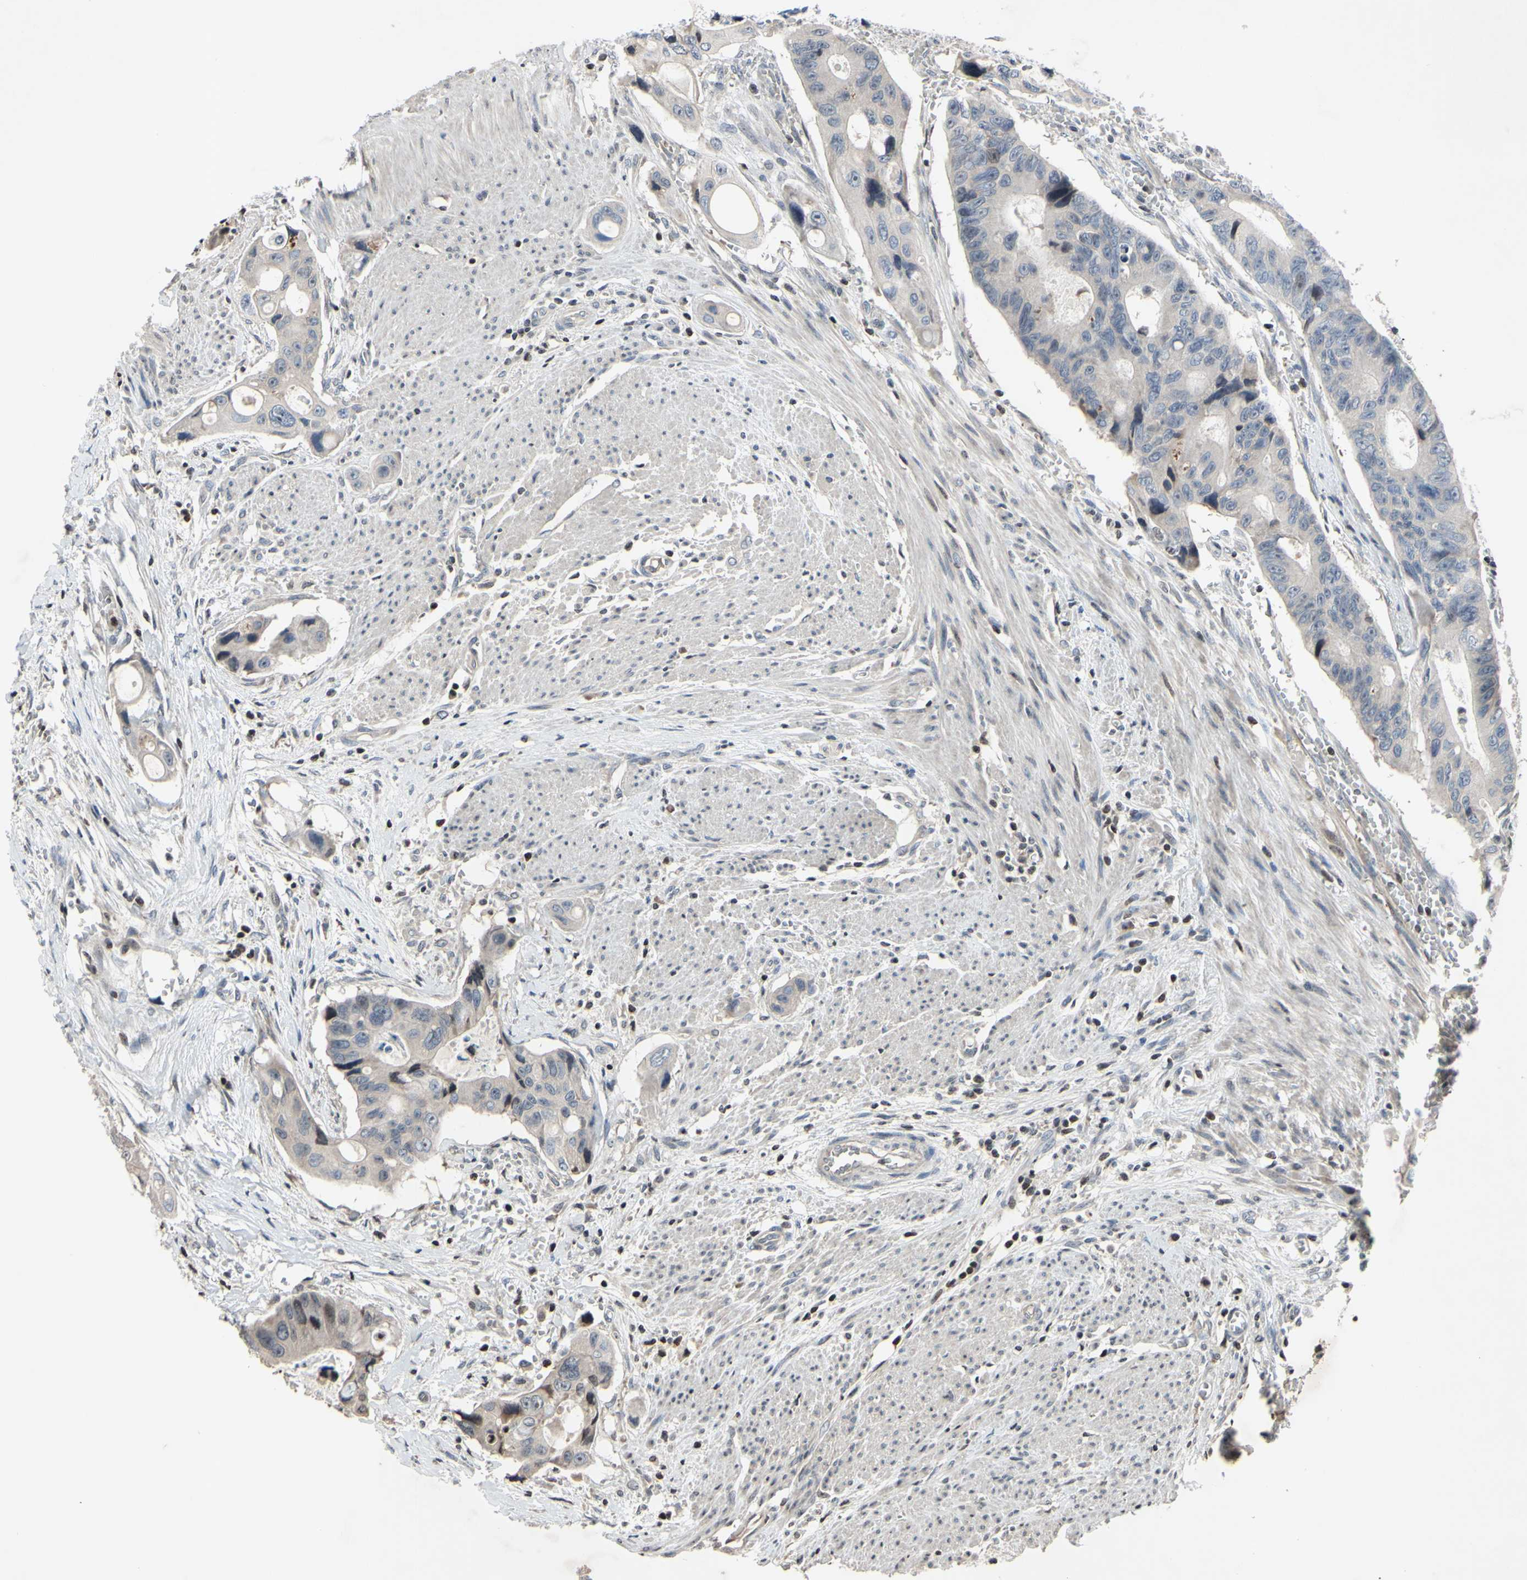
{"staining": {"intensity": "weak", "quantity": "<25%", "location": "cytoplasmic/membranous"}, "tissue": "colorectal cancer", "cell_type": "Tumor cells", "image_type": "cancer", "snomed": [{"axis": "morphology", "description": "Adenocarcinoma, NOS"}, {"axis": "topography", "description": "Colon"}], "caption": "Immunohistochemical staining of colorectal cancer (adenocarcinoma) shows no significant staining in tumor cells.", "gene": "ARG1", "patient": {"sex": "female", "age": 57}}